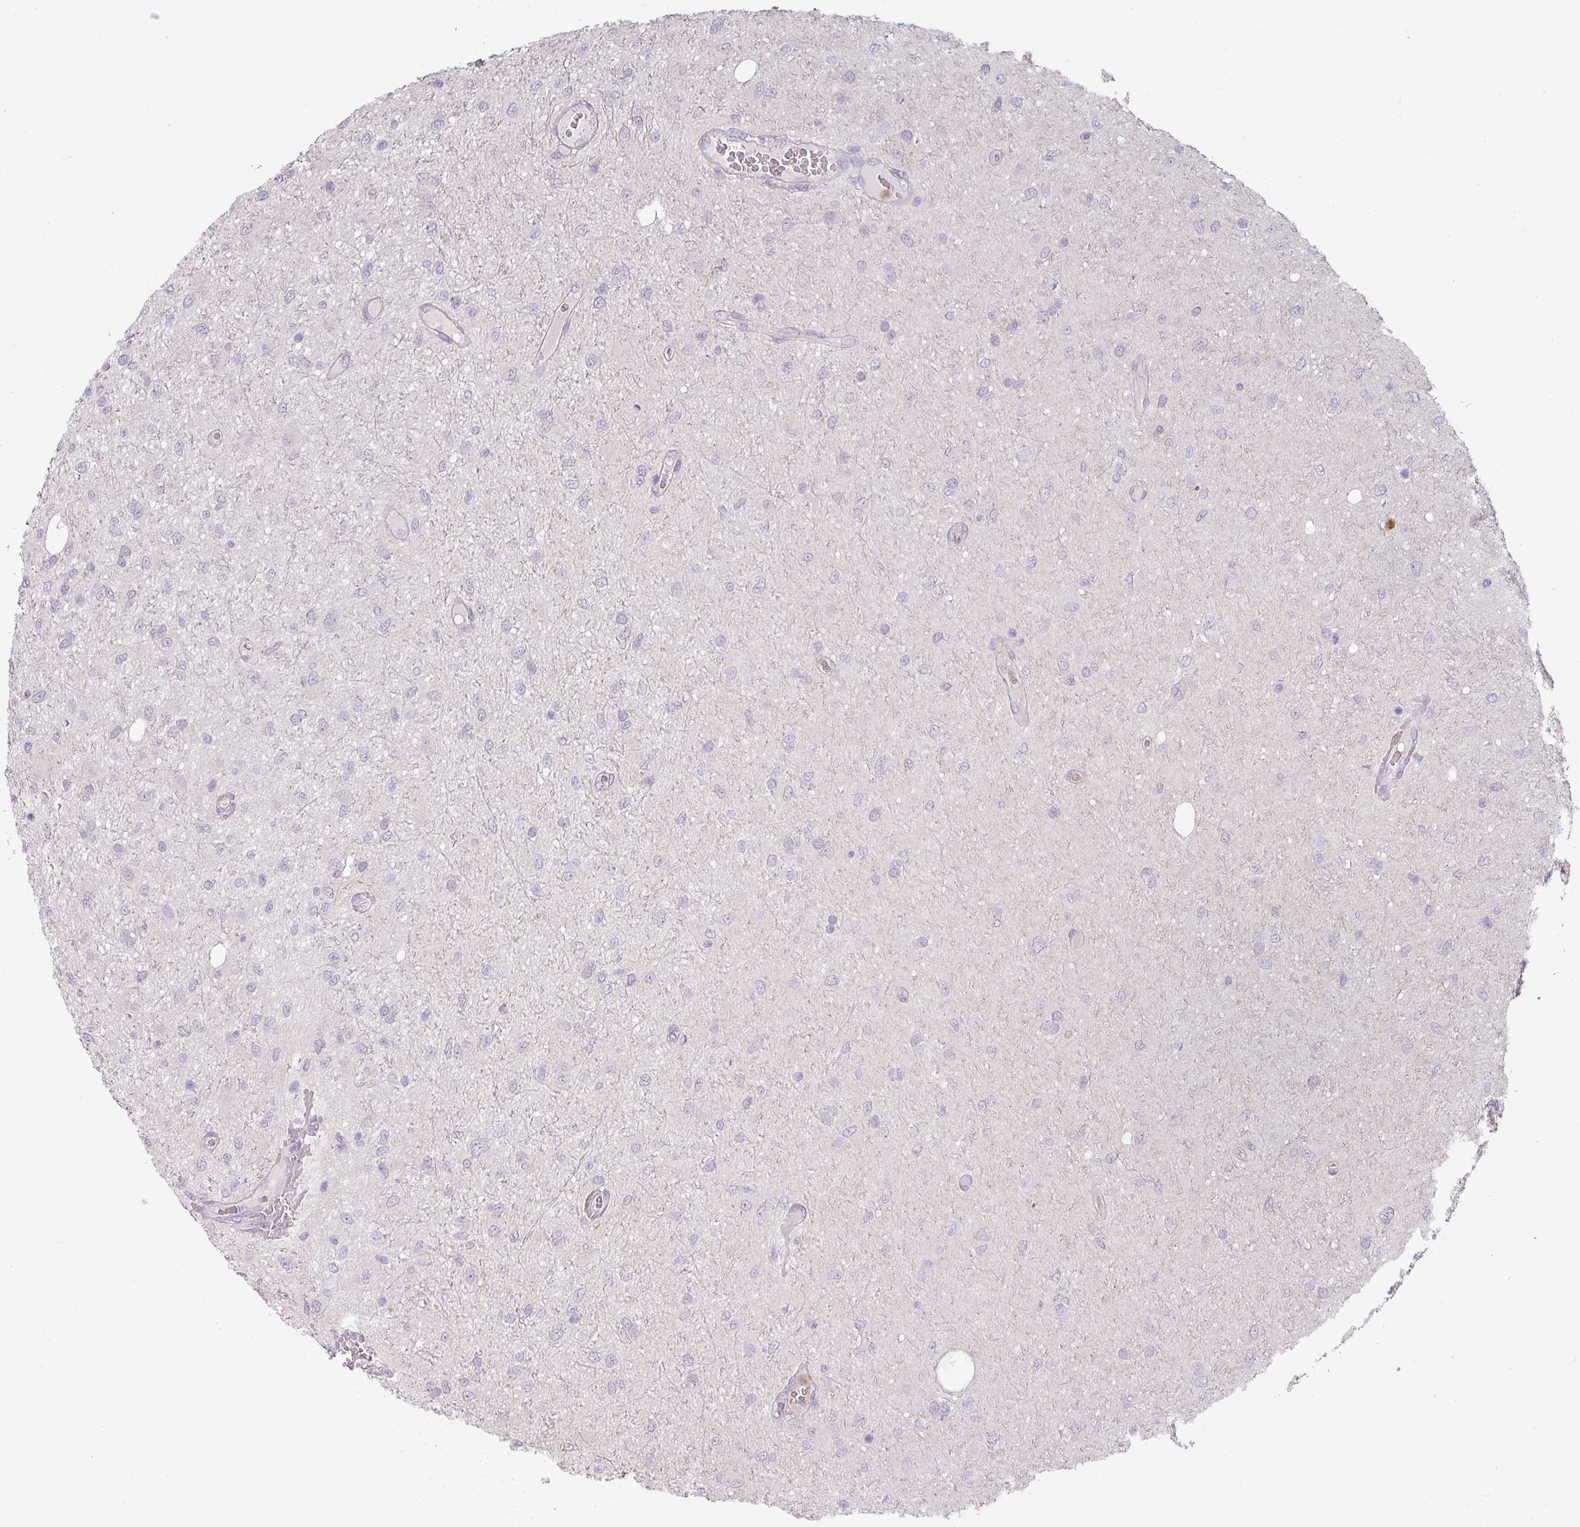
{"staining": {"intensity": "negative", "quantity": "none", "location": "none"}, "tissue": "glioma", "cell_type": "Tumor cells", "image_type": "cancer", "snomed": [{"axis": "morphology", "description": "Glioma, malignant, Low grade"}, {"axis": "topography", "description": "Cerebellum"}], "caption": "This is a photomicrograph of immunohistochemistry (IHC) staining of malignant low-grade glioma, which shows no staining in tumor cells.", "gene": "MAGEC3", "patient": {"sex": "female", "age": 5}}